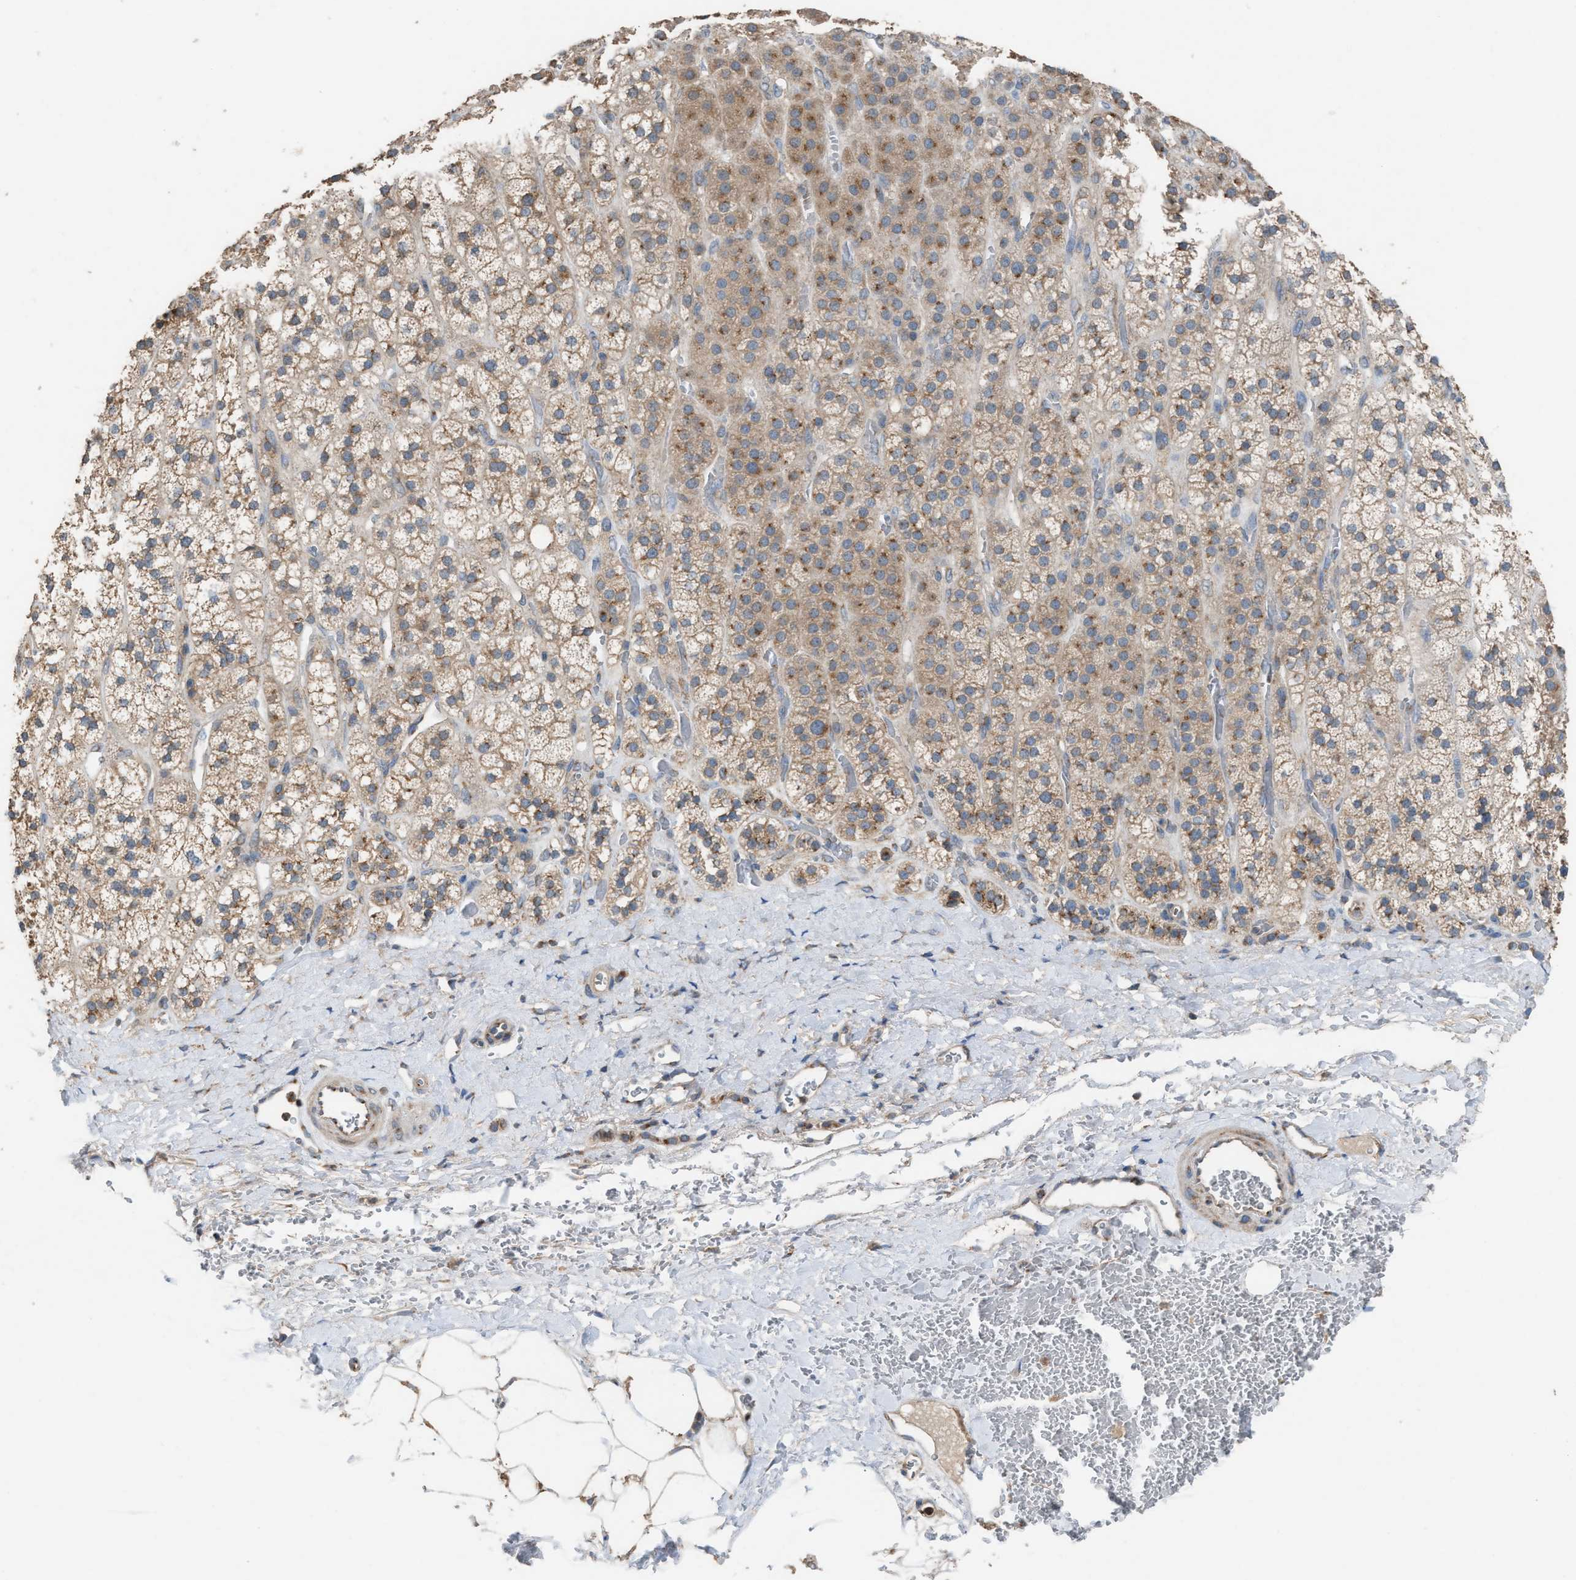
{"staining": {"intensity": "moderate", "quantity": ">75%", "location": "cytoplasmic/membranous"}, "tissue": "adrenal gland", "cell_type": "Glandular cells", "image_type": "normal", "snomed": [{"axis": "morphology", "description": "Normal tissue, NOS"}, {"axis": "topography", "description": "Adrenal gland"}], "caption": "Adrenal gland stained with a brown dye reveals moderate cytoplasmic/membranous positive expression in about >75% of glandular cells.", "gene": "TPK1", "patient": {"sex": "male", "age": 56}}